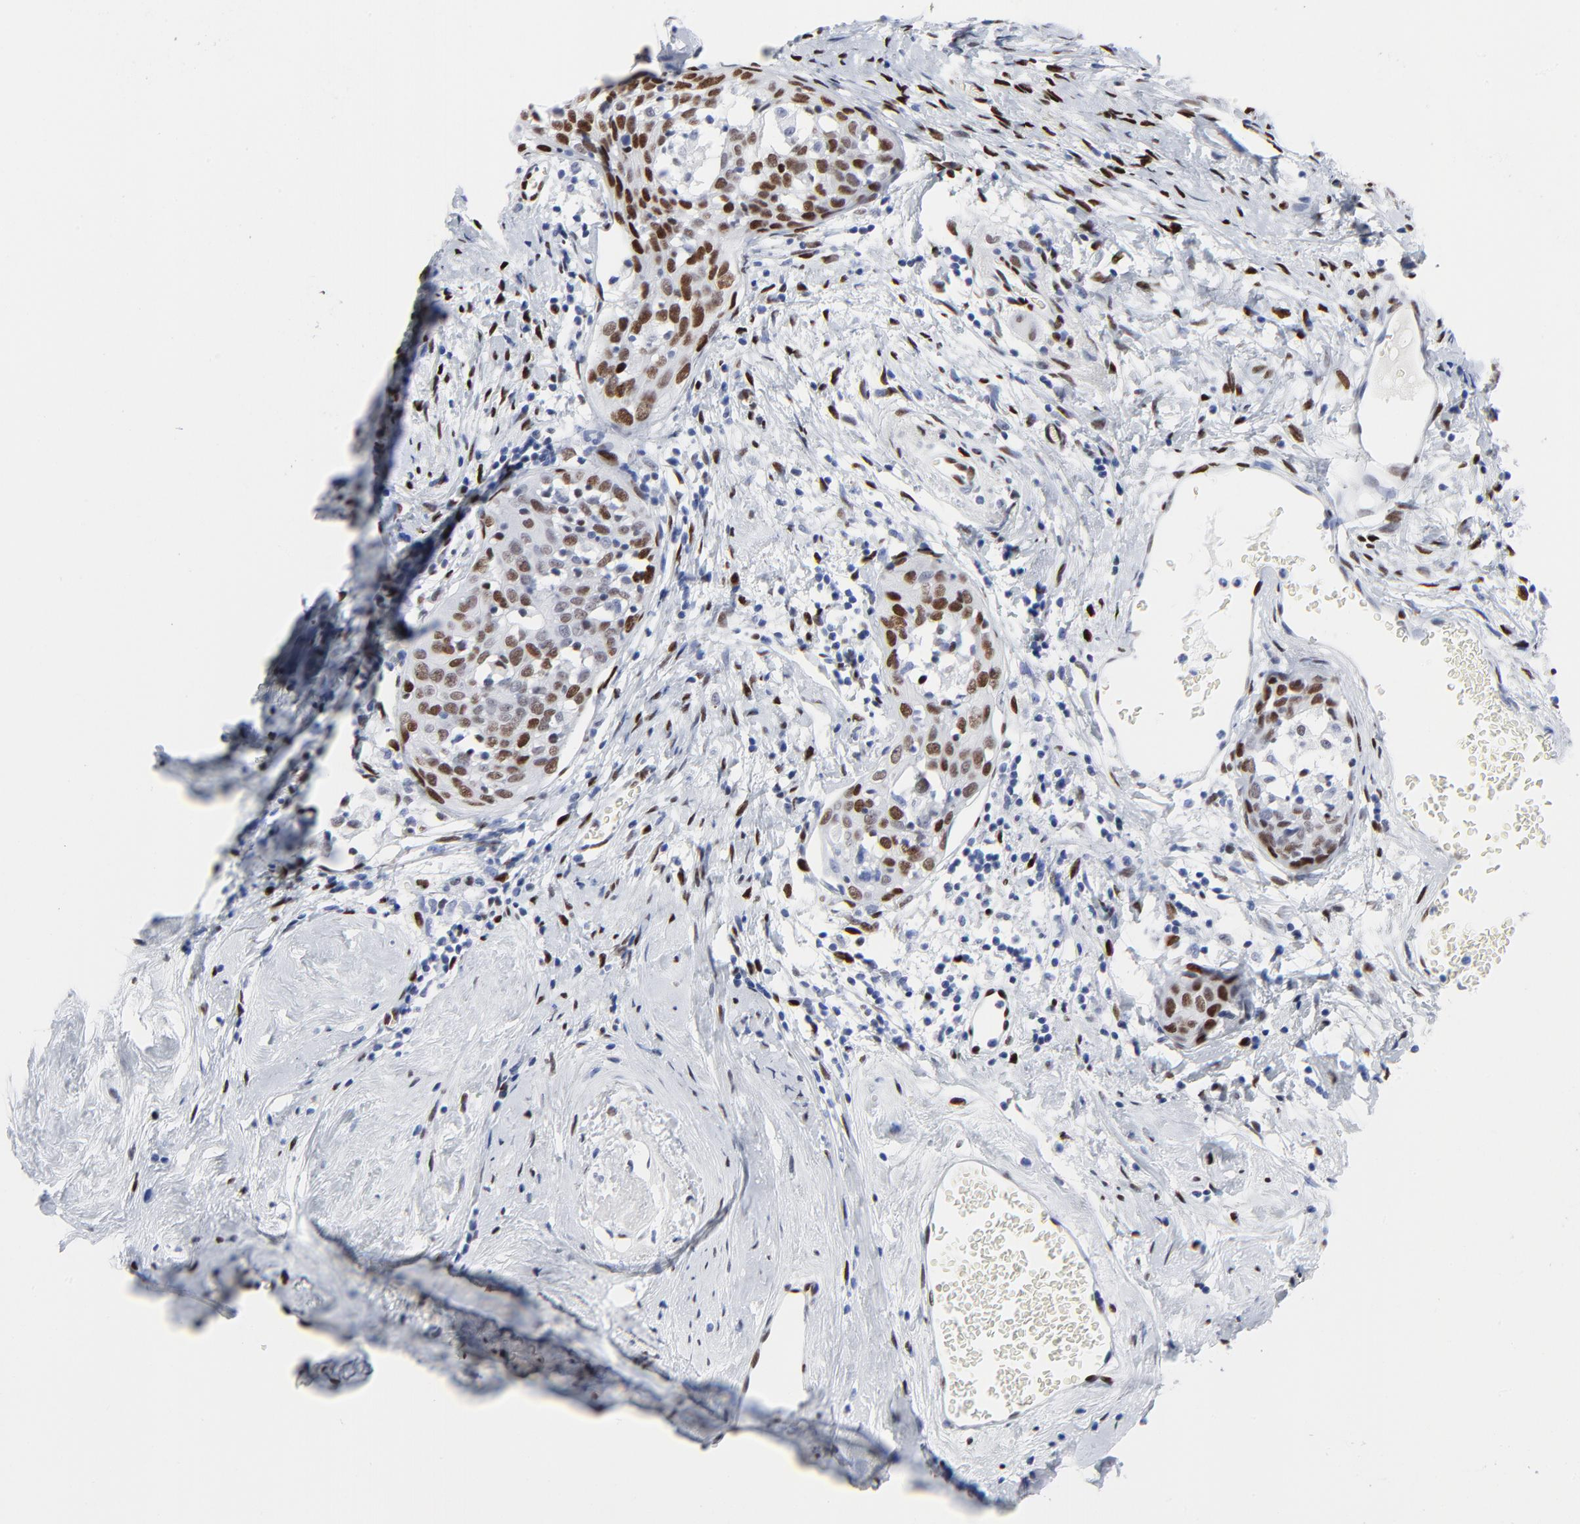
{"staining": {"intensity": "strong", "quantity": ">75%", "location": "nuclear"}, "tissue": "cervical cancer", "cell_type": "Tumor cells", "image_type": "cancer", "snomed": [{"axis": "morphology", "description": "Normal tissue, NOS"}, {"axis": "morphology", "description": "Squamous cell carcinoma, NOS"}, {"axis": "topography", "description": "Cervix"}], "caption": "This image reveals immunohistochemistry (IHC) staining of cervical squamous cell carcinoma, with high strong nuclear staining in about >75% of tumor cells.", "gene": "JUN", "patient": {"sex": "female", "age": 67}}